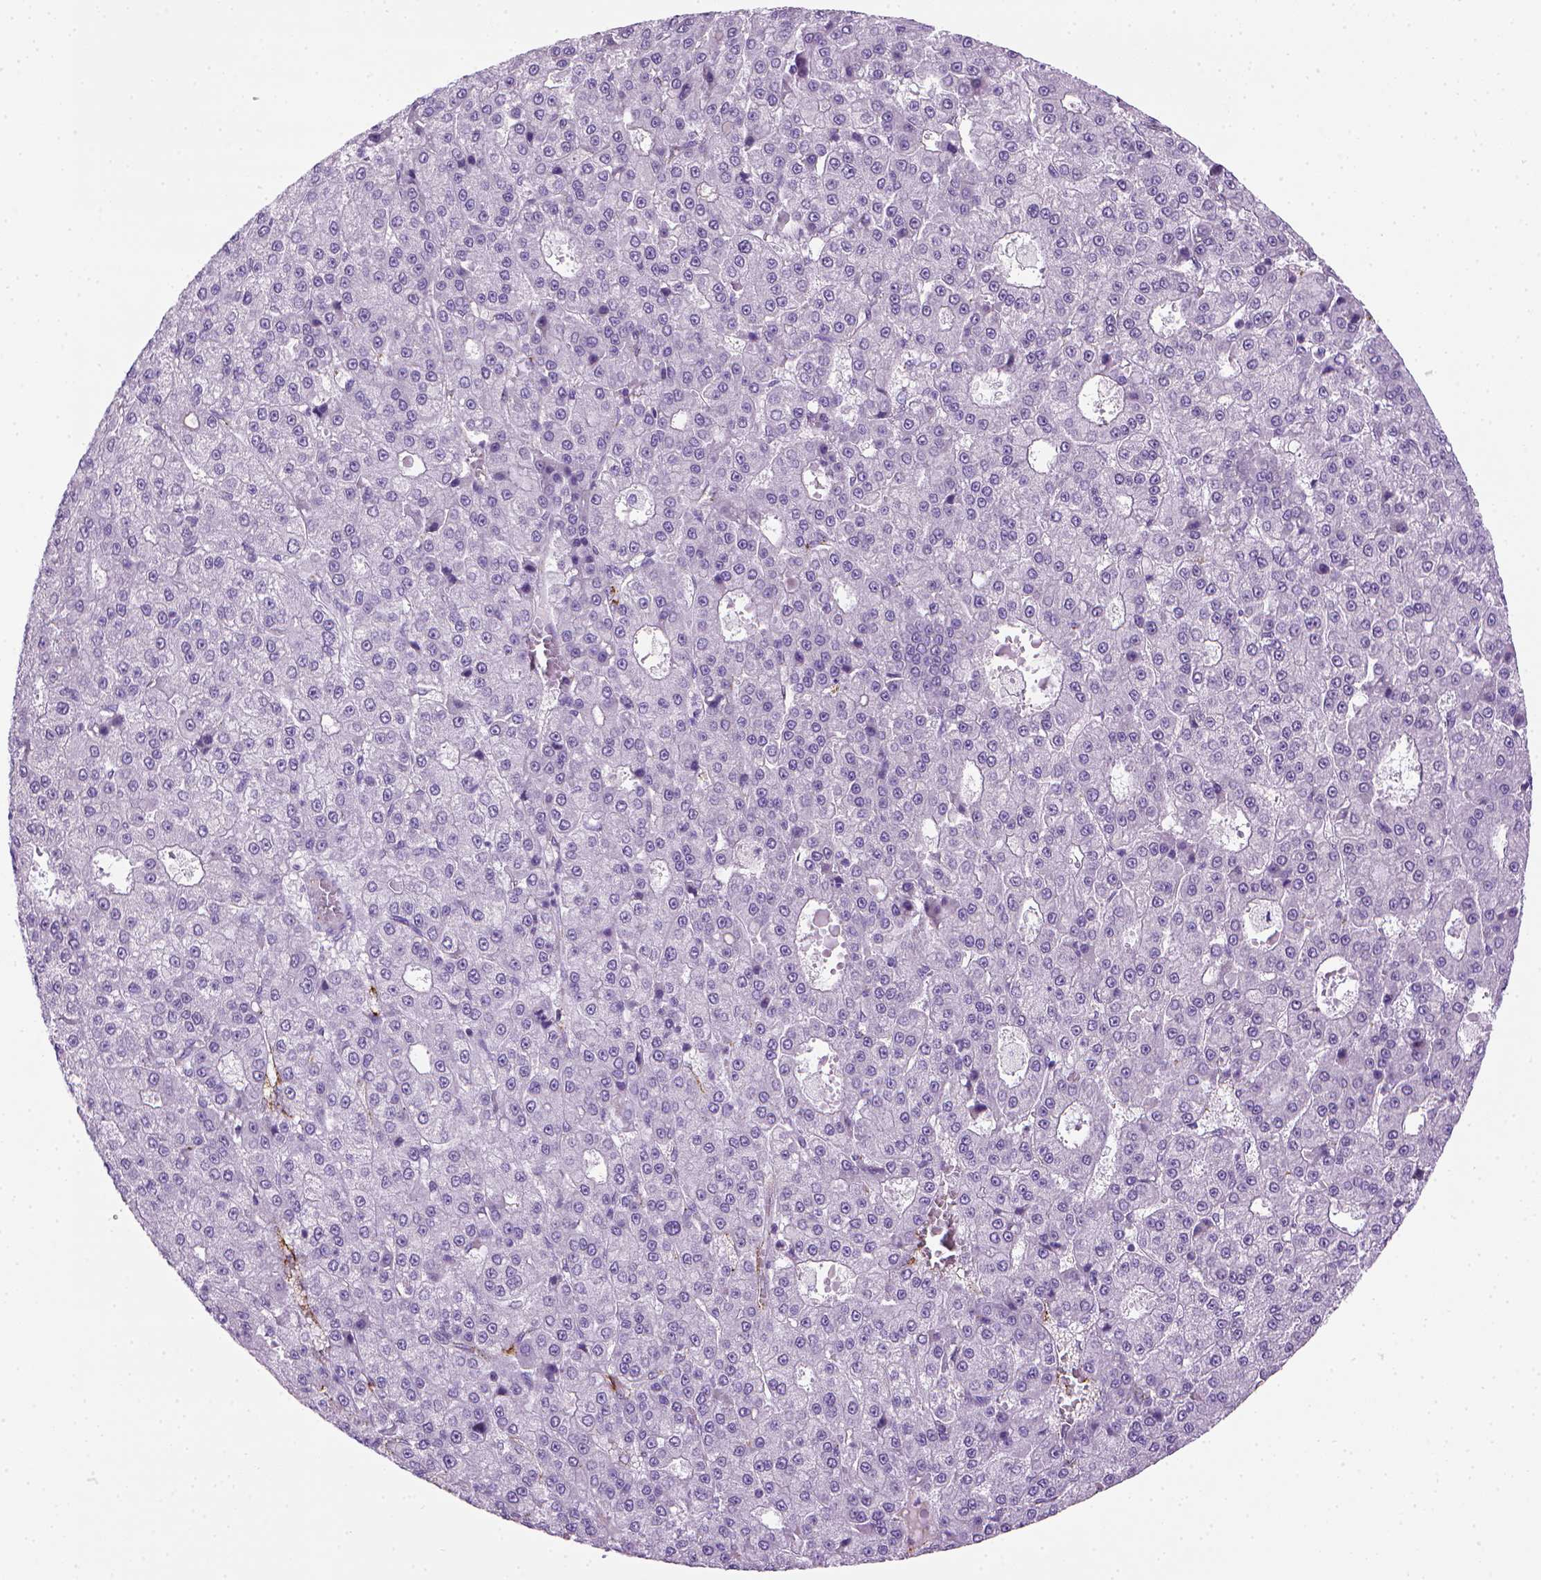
{"staining": {"intensity": "negative", "quantity": "none", "location": "none"}, "tissue": "liver cancer", "cell_type": "Tumor cells", "image_type": "cancer", "snomed": [{"axis": "morphology", "description": "Carcinoma, Hepatocellular, NOS"}, {"axis": "topography", "description": "Liver"}], "caption": "Immunohistochemistry histopathology image of human liver cancer stained for a protein (brown), which reveals no staining in tumor cells. (DAB (3,3'-diaminobenzidine) IHC with hematoxylin counter stain).", "gene": "VWF", "patient": {"sex": "male", "age": 70}}